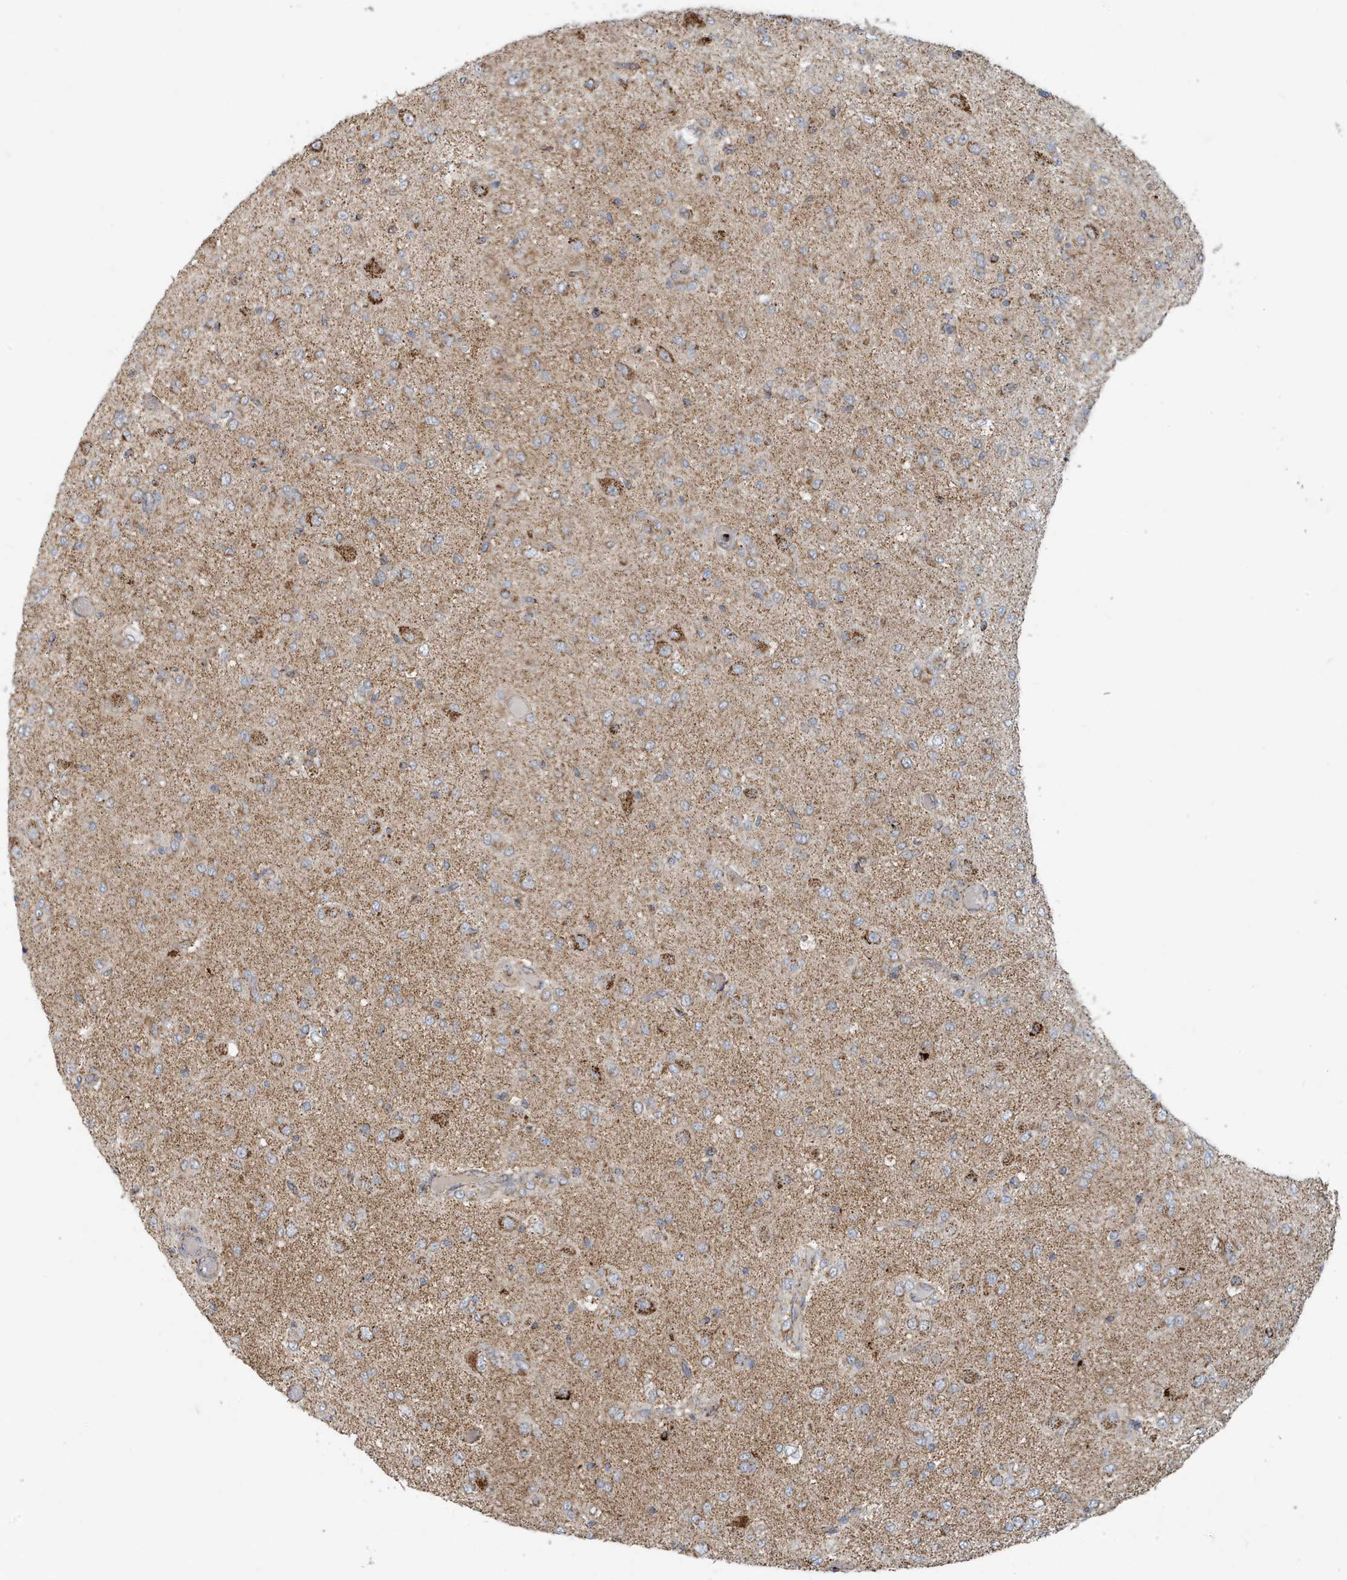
{"staining": {"intensity": "moderate", "quantity": ">75%", "location": "cytoplasmic/membranous"}, "tissue": "glioma", "cell_type": "Tumor cells", "image_type": "cancer", "snomed": [{"axis": "morphology", "description": "Glioma, malignant, High grade"}, {"axis": "topography", "description": "Brain"}], "caption": "Human malignant high-grade glioma stained for a protein (brown) reveals moderate cytoplasmic/membranous positive positivity in about >75% of tumor cells.", "gene": "MAN1A1", "patient": {"sex": "female", "age": 59}}